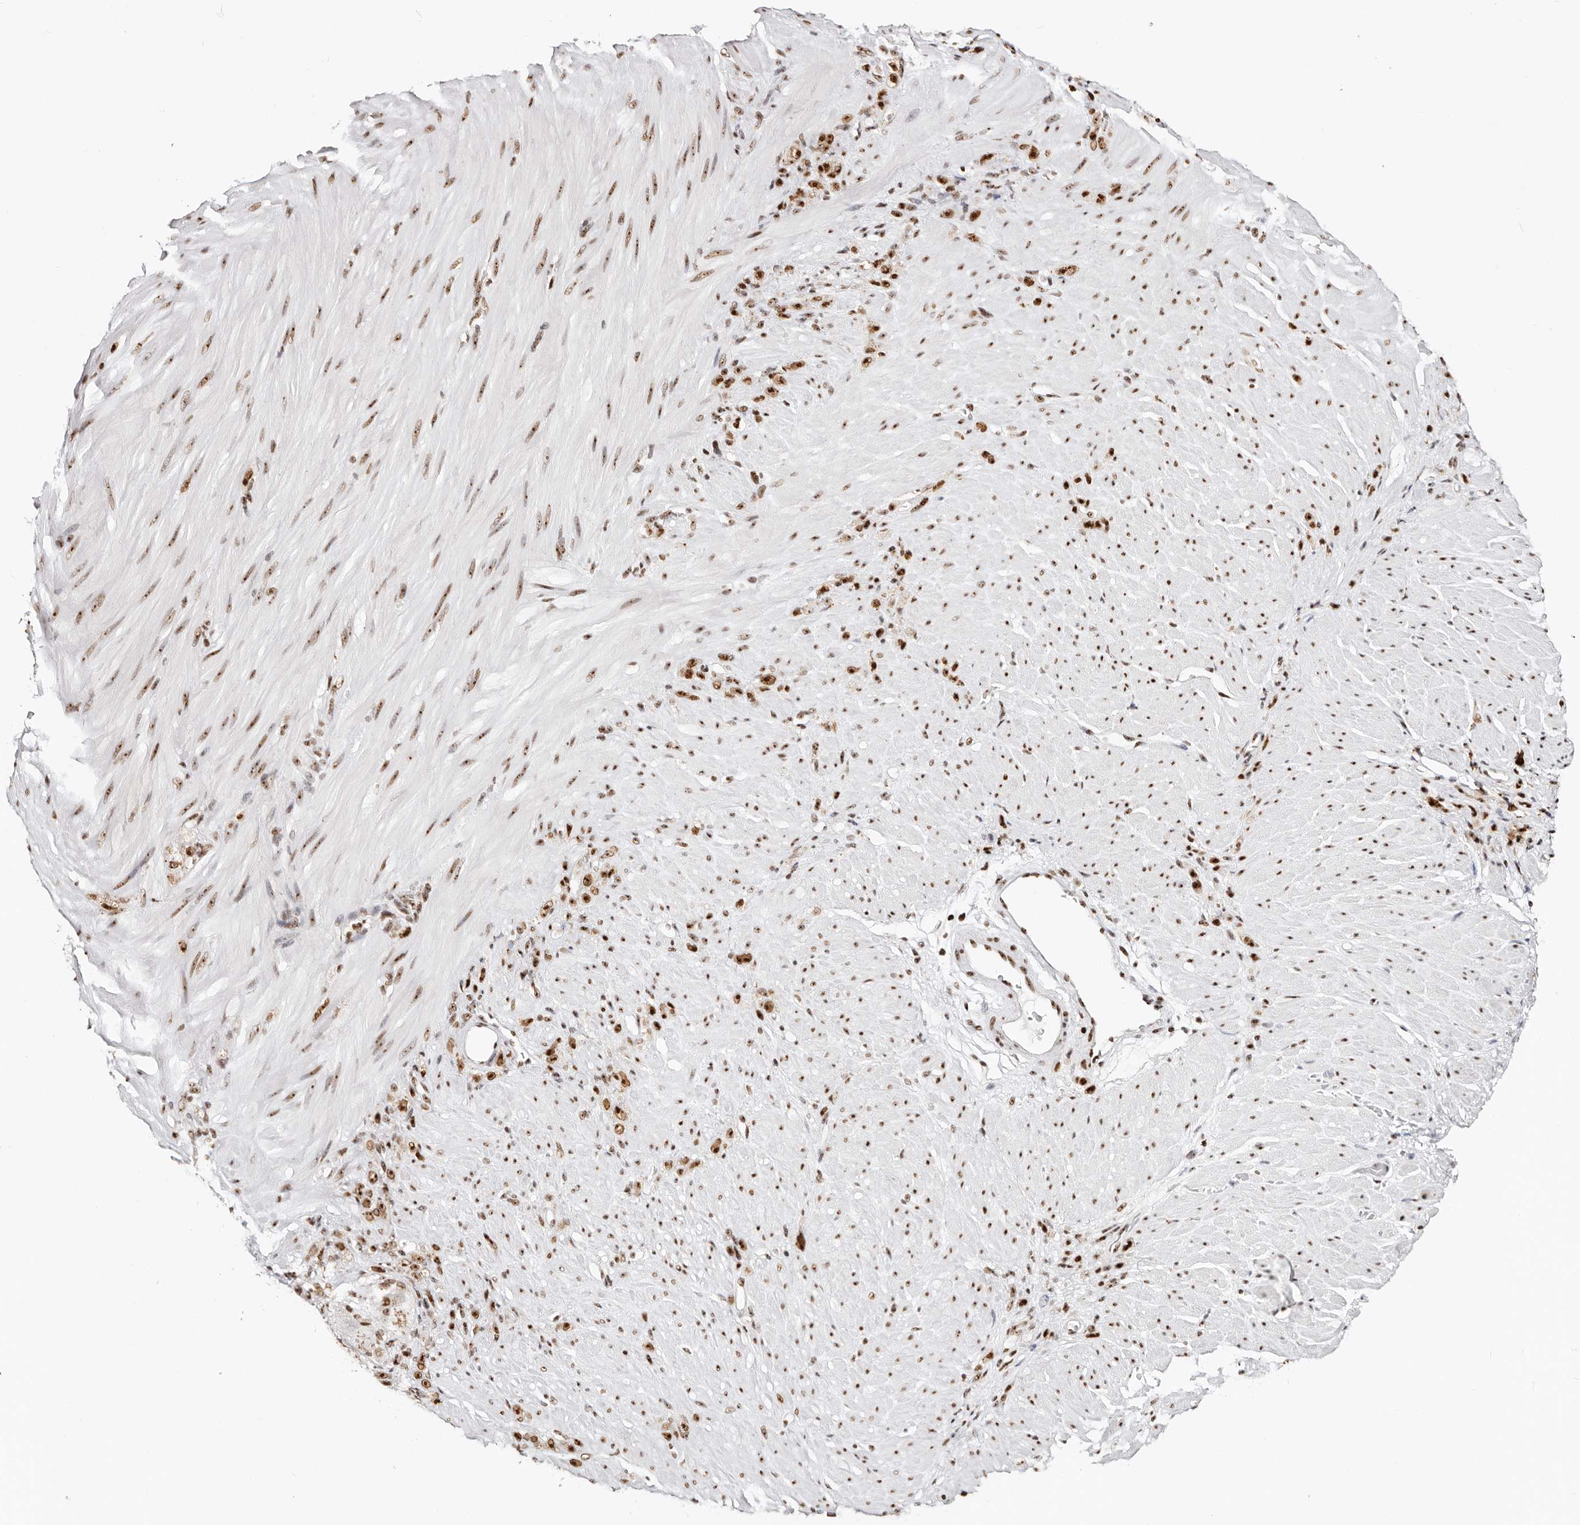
{"staining": {"intensity": "strong", "quantity": ">75%", "location": "nuclear"}, "tissue": "stomach cancer", "cell_type": "Tumor cells", "image_type": "cancer", "snomed": [{"axis": "morphology", "description": "Normal tissue, NOS"}, {"axis": "morphology", "description": "Adenocarcinoma, NOS"}, {"axis": "topography", "description": "Stomach"}], "caption": "Stomach cancer stained with DAB immunohistochemistry (IHC) shows high levels of strong nuclear positivity in approximately >75% of tumor cells.", "gene": "IQGAP3", "patient": {"sex": "male", "age": 82}}